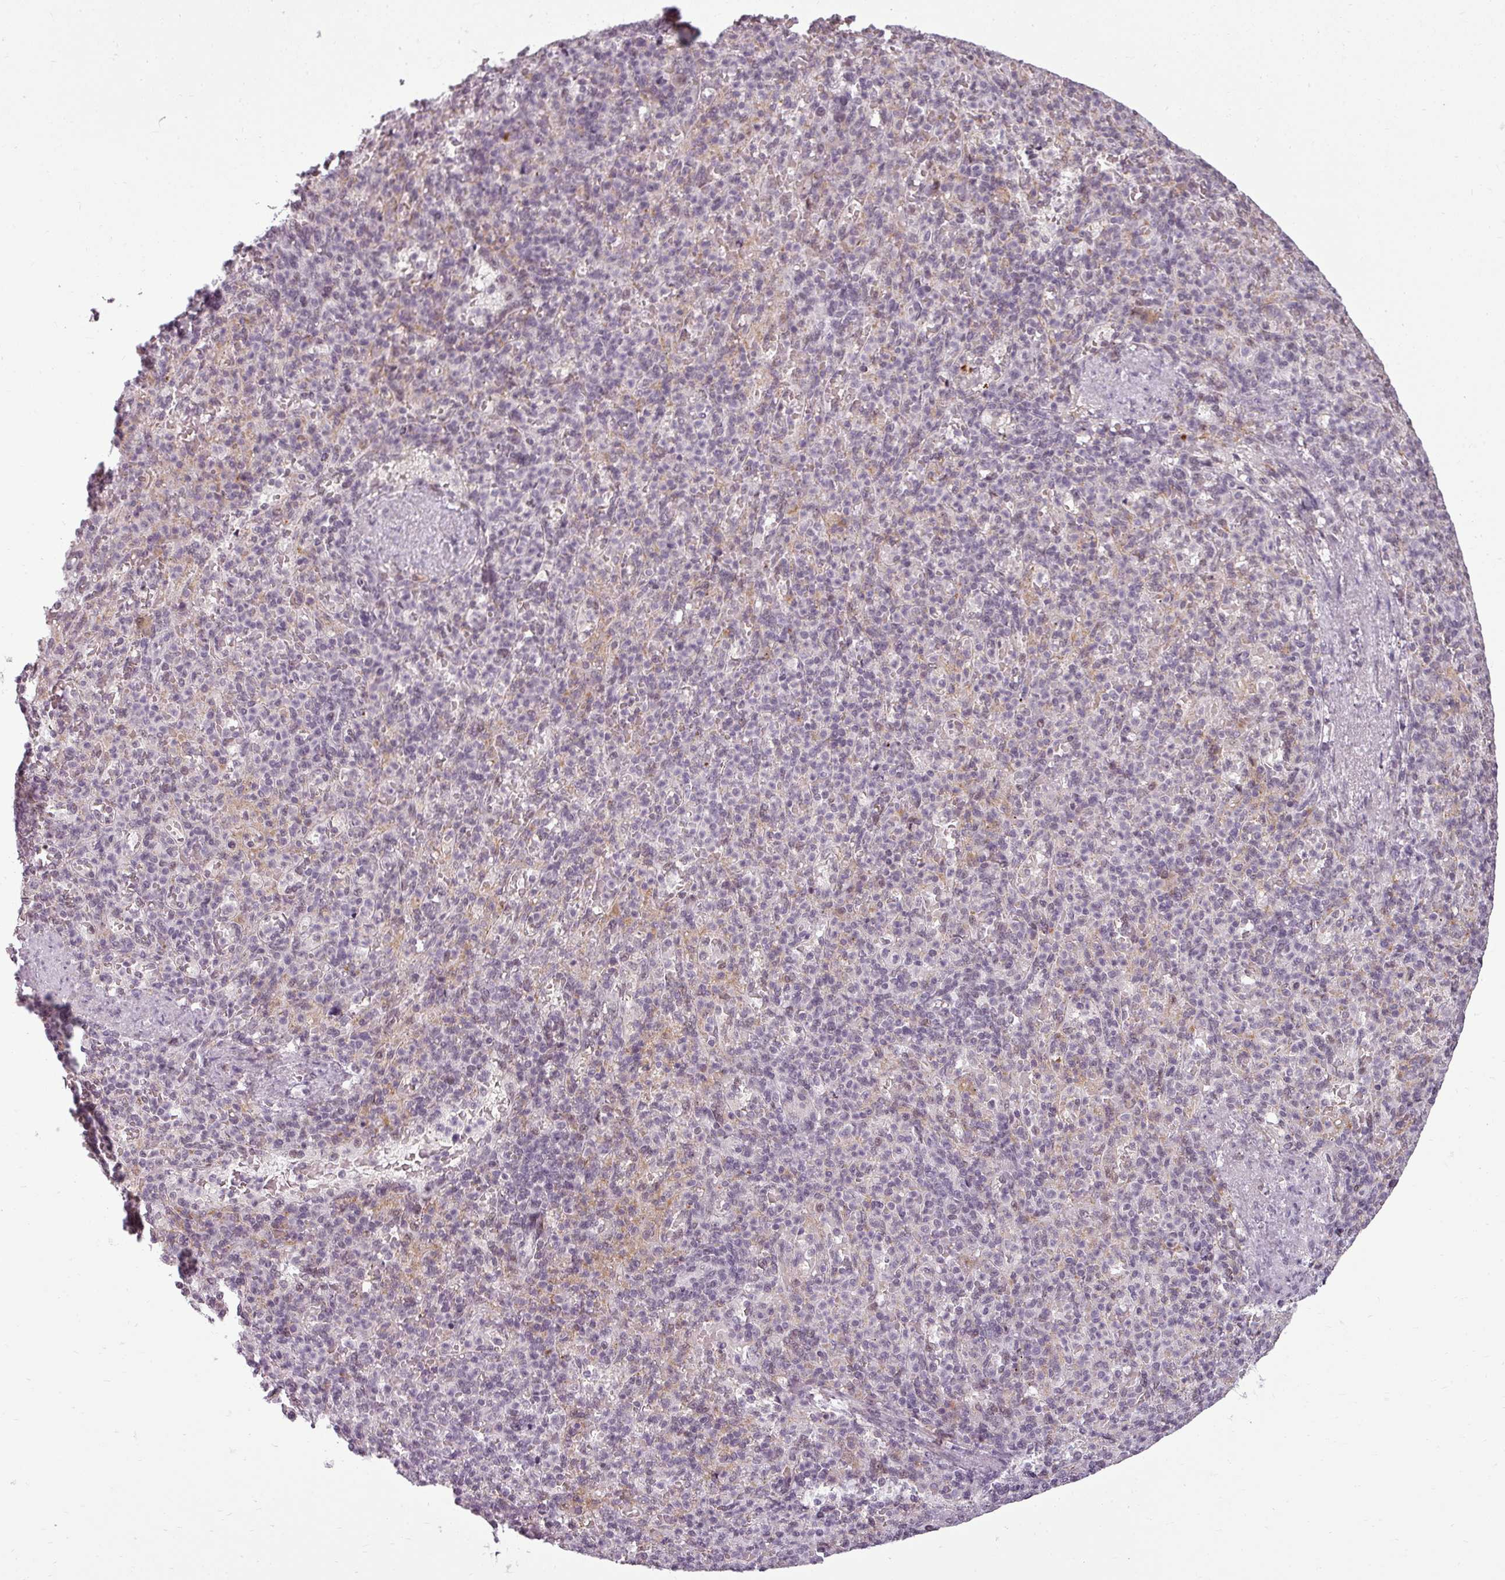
{"staining": {"intensity": "weak", "quantity": "25%-75%", "location": "nuclear"}, "tissue": "spleen", "cell_type": "Cells in red pulp", "image_type": "normal", "snomed": [{"axis": "morphology", "description": "Normal tissue, NOS"}, {"axis": "topography", "description": "Spleen"}], "caption": "Brown immunohistochemical staining in benign human spleen reveals weak nuclear staining in approximately 25%-75% of cells in red pulp. The staining was performed using DAB (3,3'-diaminobenzidine), with brown indicating positive protein expression. Nuclei are stained blue with hematoxylin.", "gene": "BCAS3", "patient": {"sex": "female", "age": 74}}